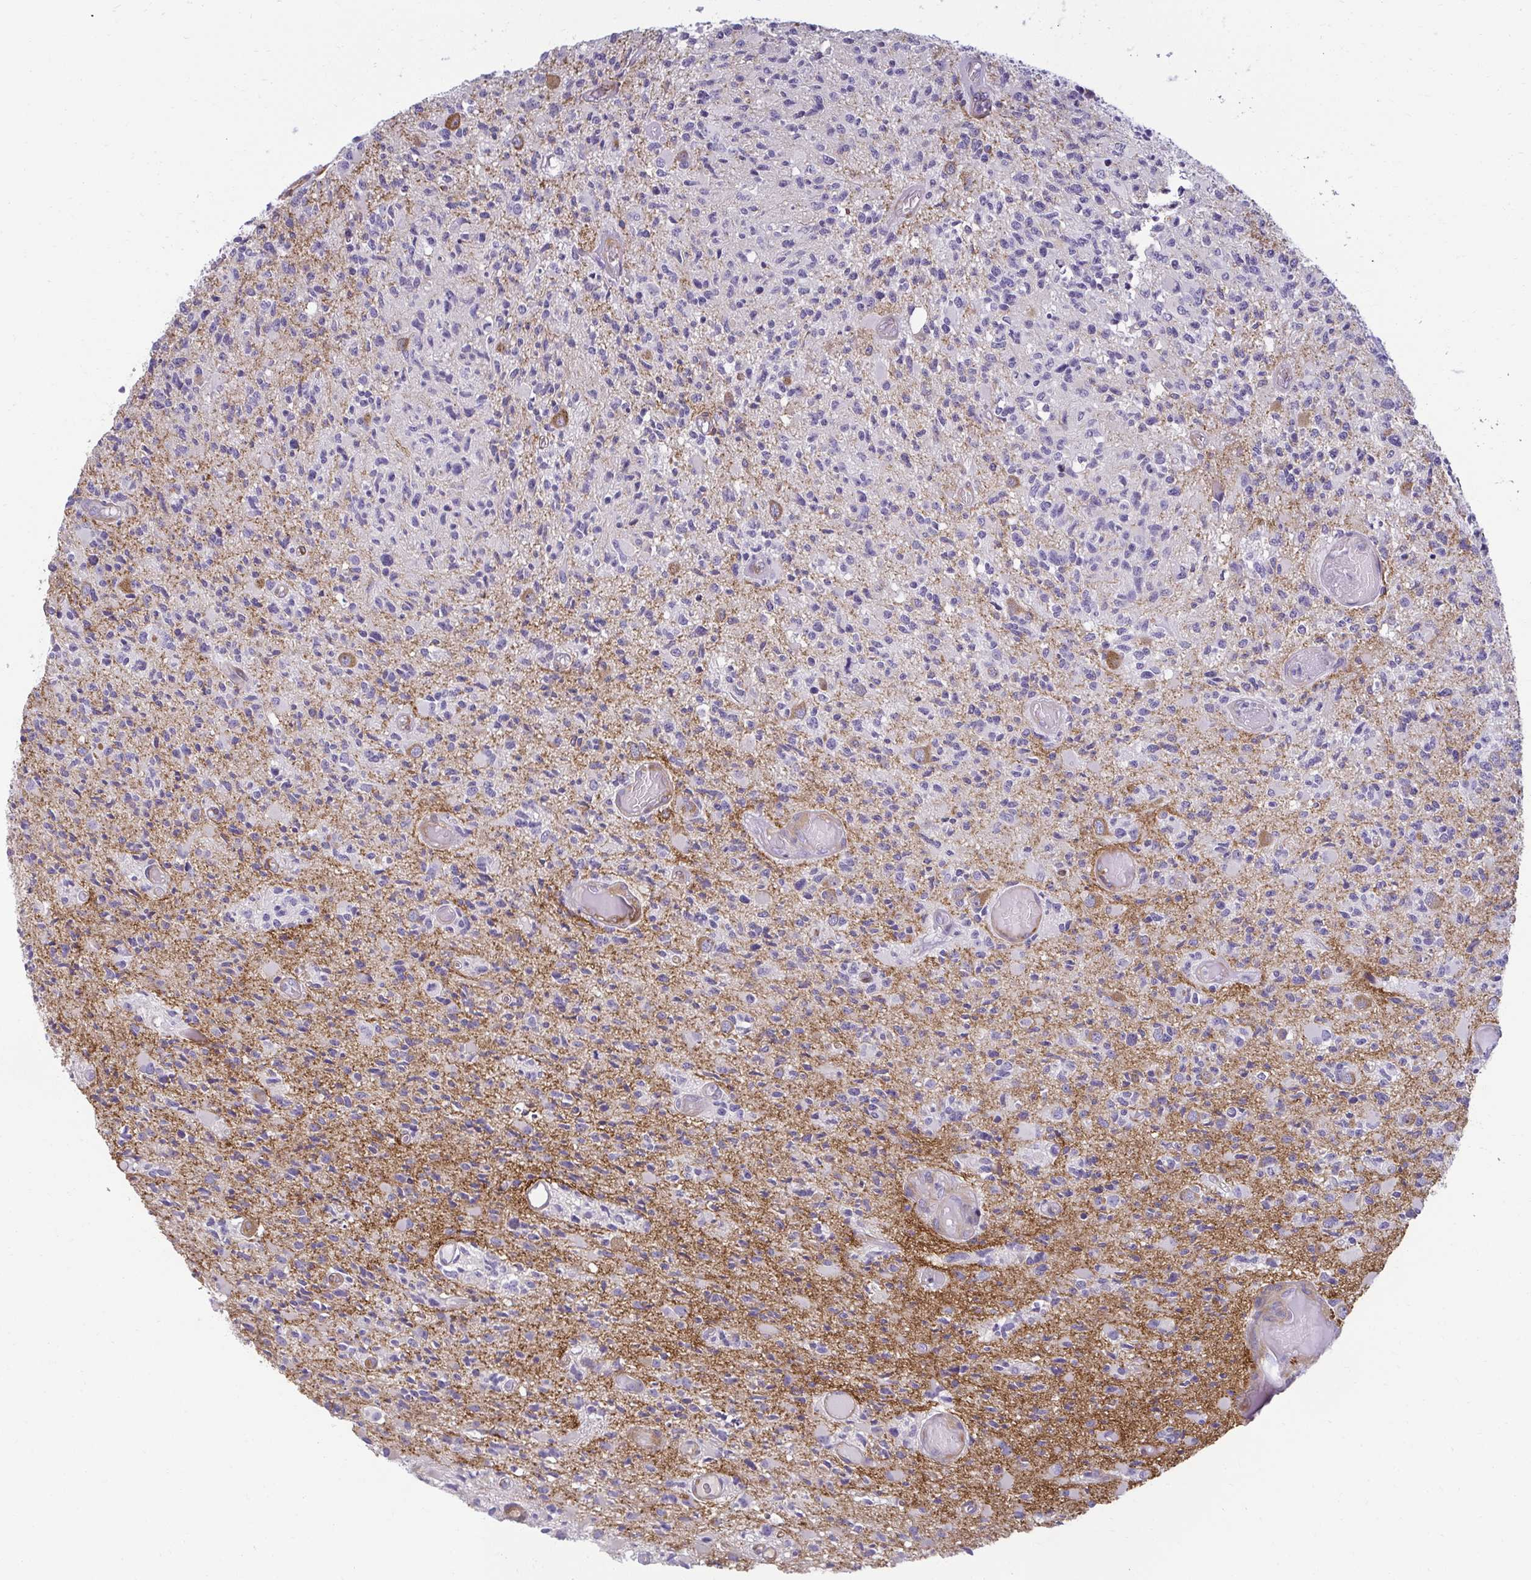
{"staining": {"intensity": "negative", "quantity": "none", "location": "none"}, "tissue": "glioma", "cell_type": "Tumor cells", "image_type": "cancer", "snomed": [{"axis": "morphology", "description": "Glioma, malignant, High grade"}, {"axis": "topography", "description": "Brain"}], "caption": "Tumor cells are negative for brown protein staining in glioma.", "gene": "PDE2A", "patient": {"sex": "female", "age": 63}}